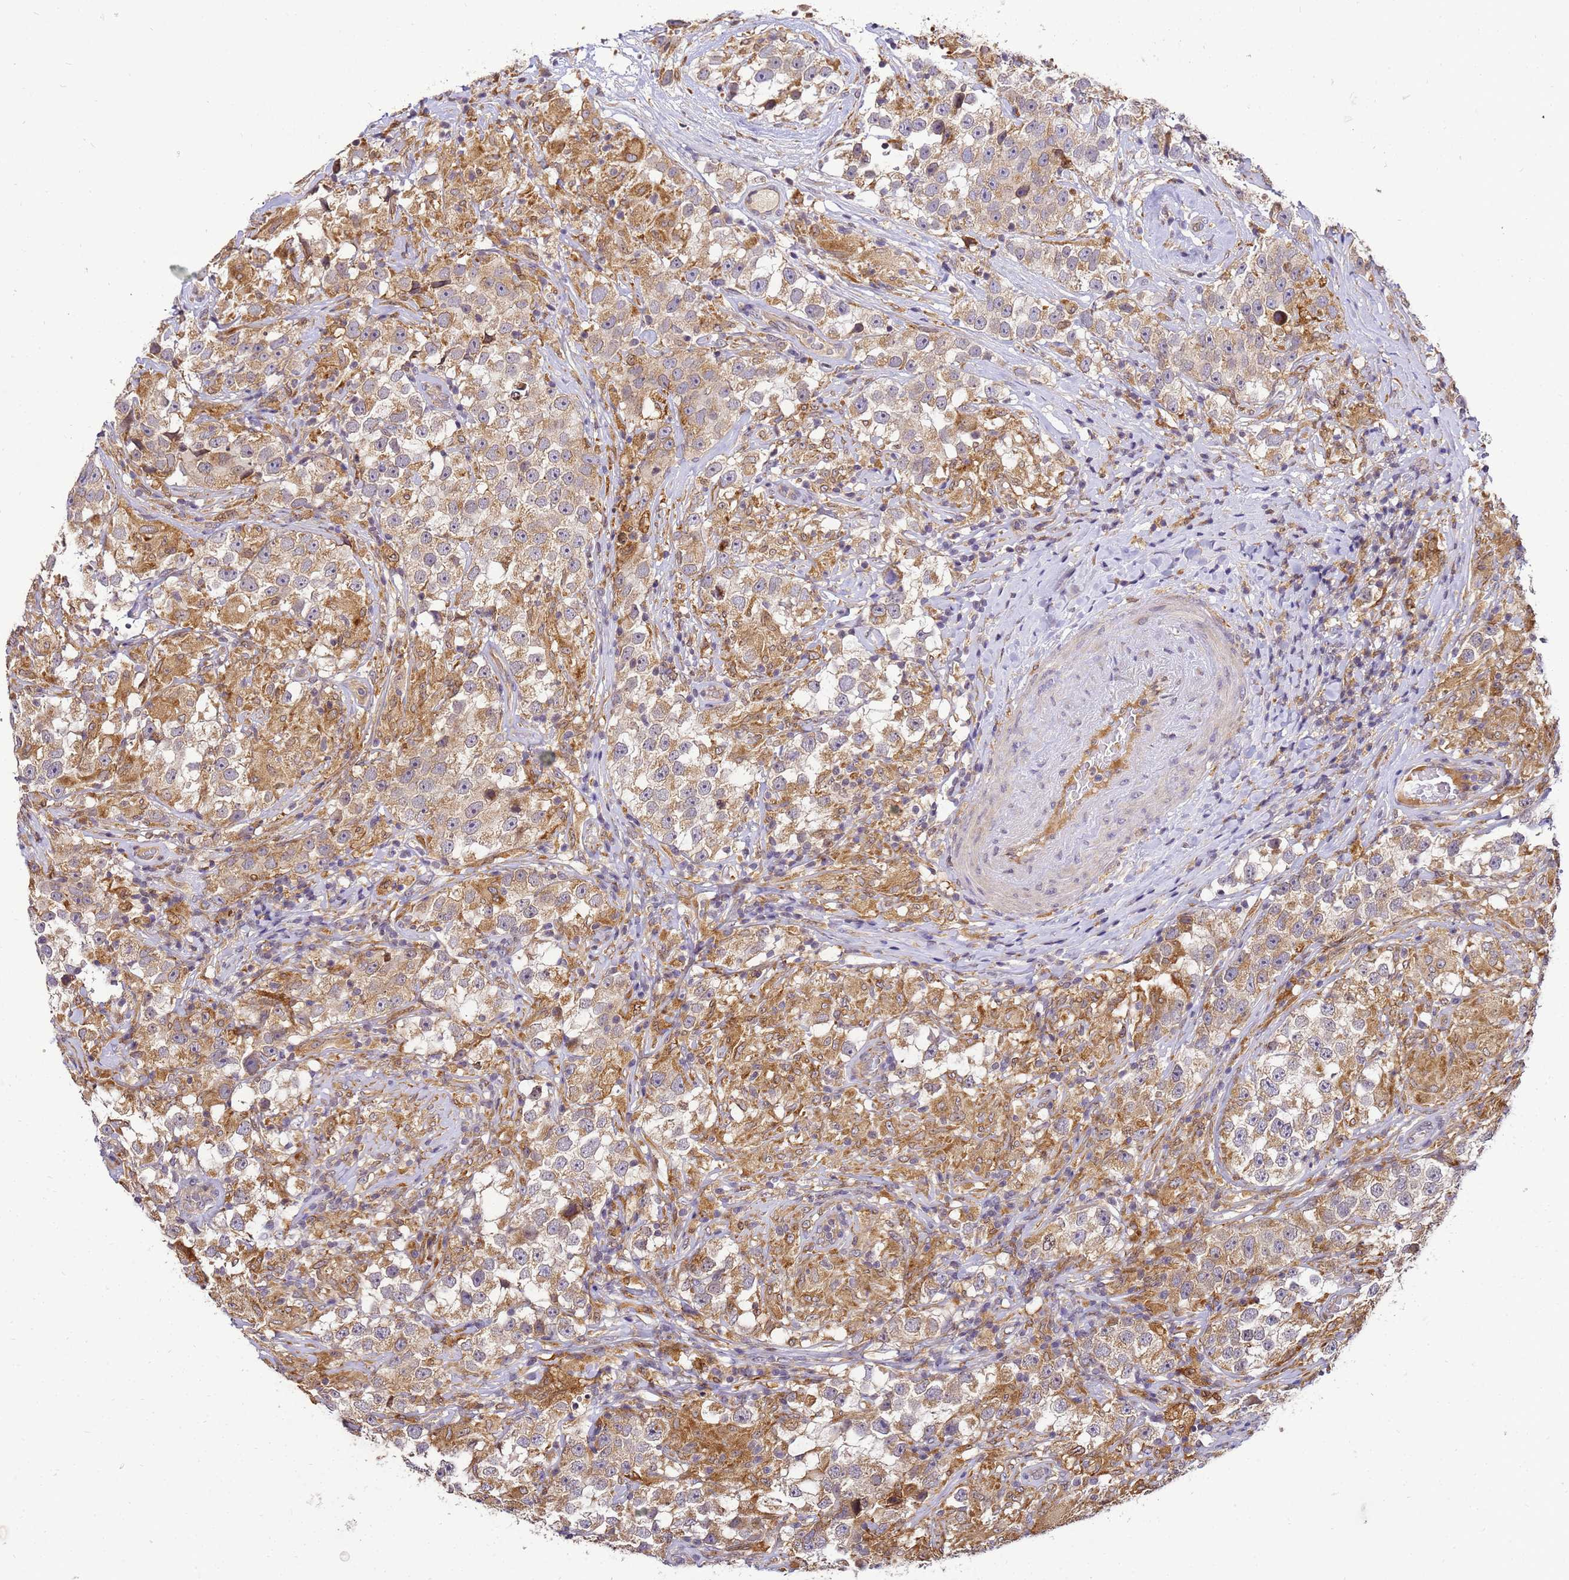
{"staining": {"intensity": "moderate", "quantity": ">75%", "location": "cytoplasmic/membranous"}, "tissue": "testis cancer", "cell_type": "Tumor cells", "image_type": "cancer", "snomed": [{"axis": "morphology", "description": "Seminoma, NOS"}, {"axis": "topography", "description": "Testis"}], "caption": "DAB immunohistochemical staining of human testis cancer shows moderate cytoplasmic/membranous protein positivity in approximately >75% of tumor cells.", "gene": "ADPGK", "patient": {"sex": "male", "age": 46}}